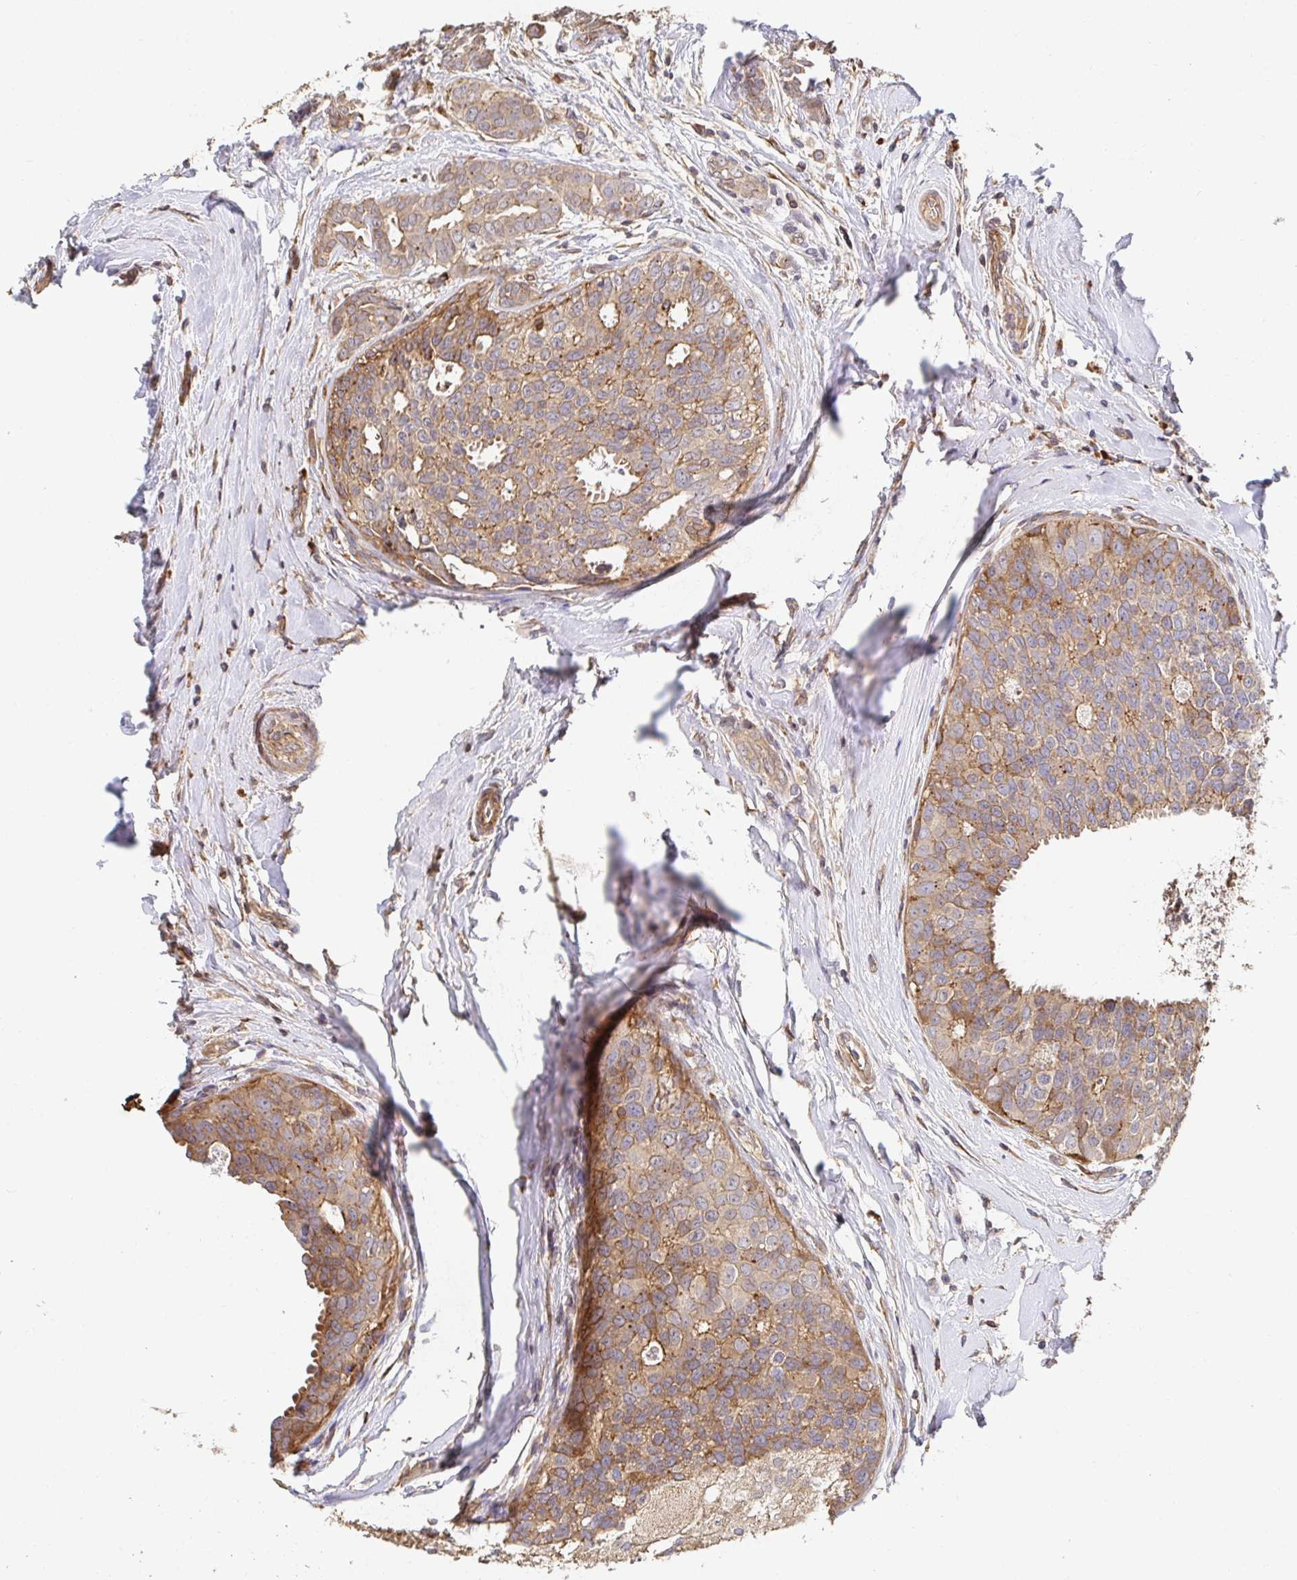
{"staining": {"intensity": "moderate", "quantity": ">75%", "location": "cytoplasmic/membranous"}, "tissue": "breast cancer", "cell_type": "Tumor cells", "image_type": "cancer", "snomed": [{"axis": "morphology", "description": "Duct carcinoma"}, {"axis": "topography", "description": "Breast"}], "caption": "Human breast cancer (infiltrating ductal carcinoma) stained with a brown dye exhibits moderate cytoplasmic/membranous positive expression in about >75% of tumor cells.", "gene": "APBB1", "patient": {"sex": "female", "age": 45}}